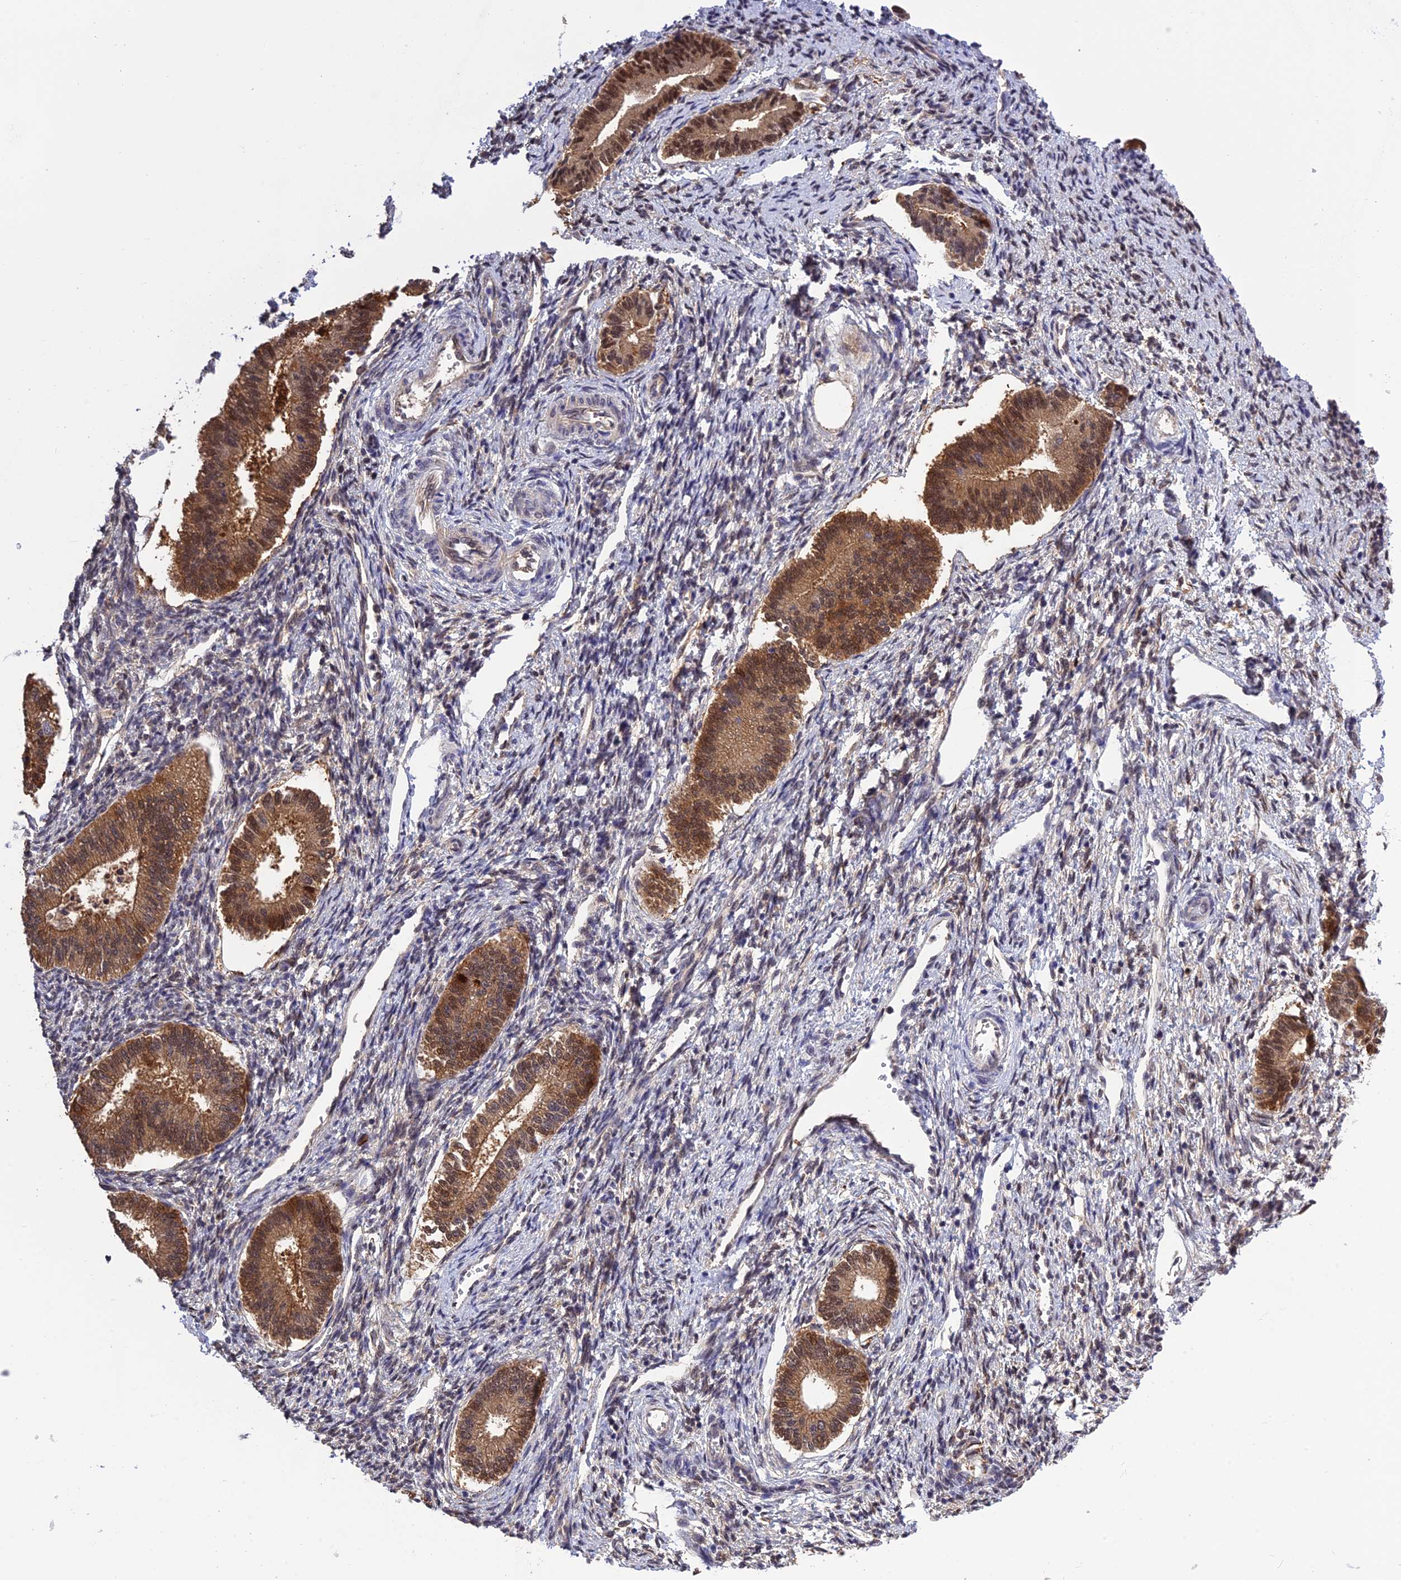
{"staining": {"intensity": "weak", "quantity": "25%-75%", "location": "cytoplasmic/membranous,nuclear"}, "tissue": "endometrium", "cell_type": "Cells in endometrial stroma", "image_type": "normal", "snomed": [{"axis": "morphology", "description": "Normal tissue, NOS"}, {"axis": "topography", "description": "Endometrium"}], "caption": "Endometrium stained for a protein (brown) shows weak cytoplasmic/membranous,nuclear positive positivity in approximately 25%-75% of cells in endometrial stroma.", "gene": "MNS1", "patient": {"sex": "female", "age": 25}}